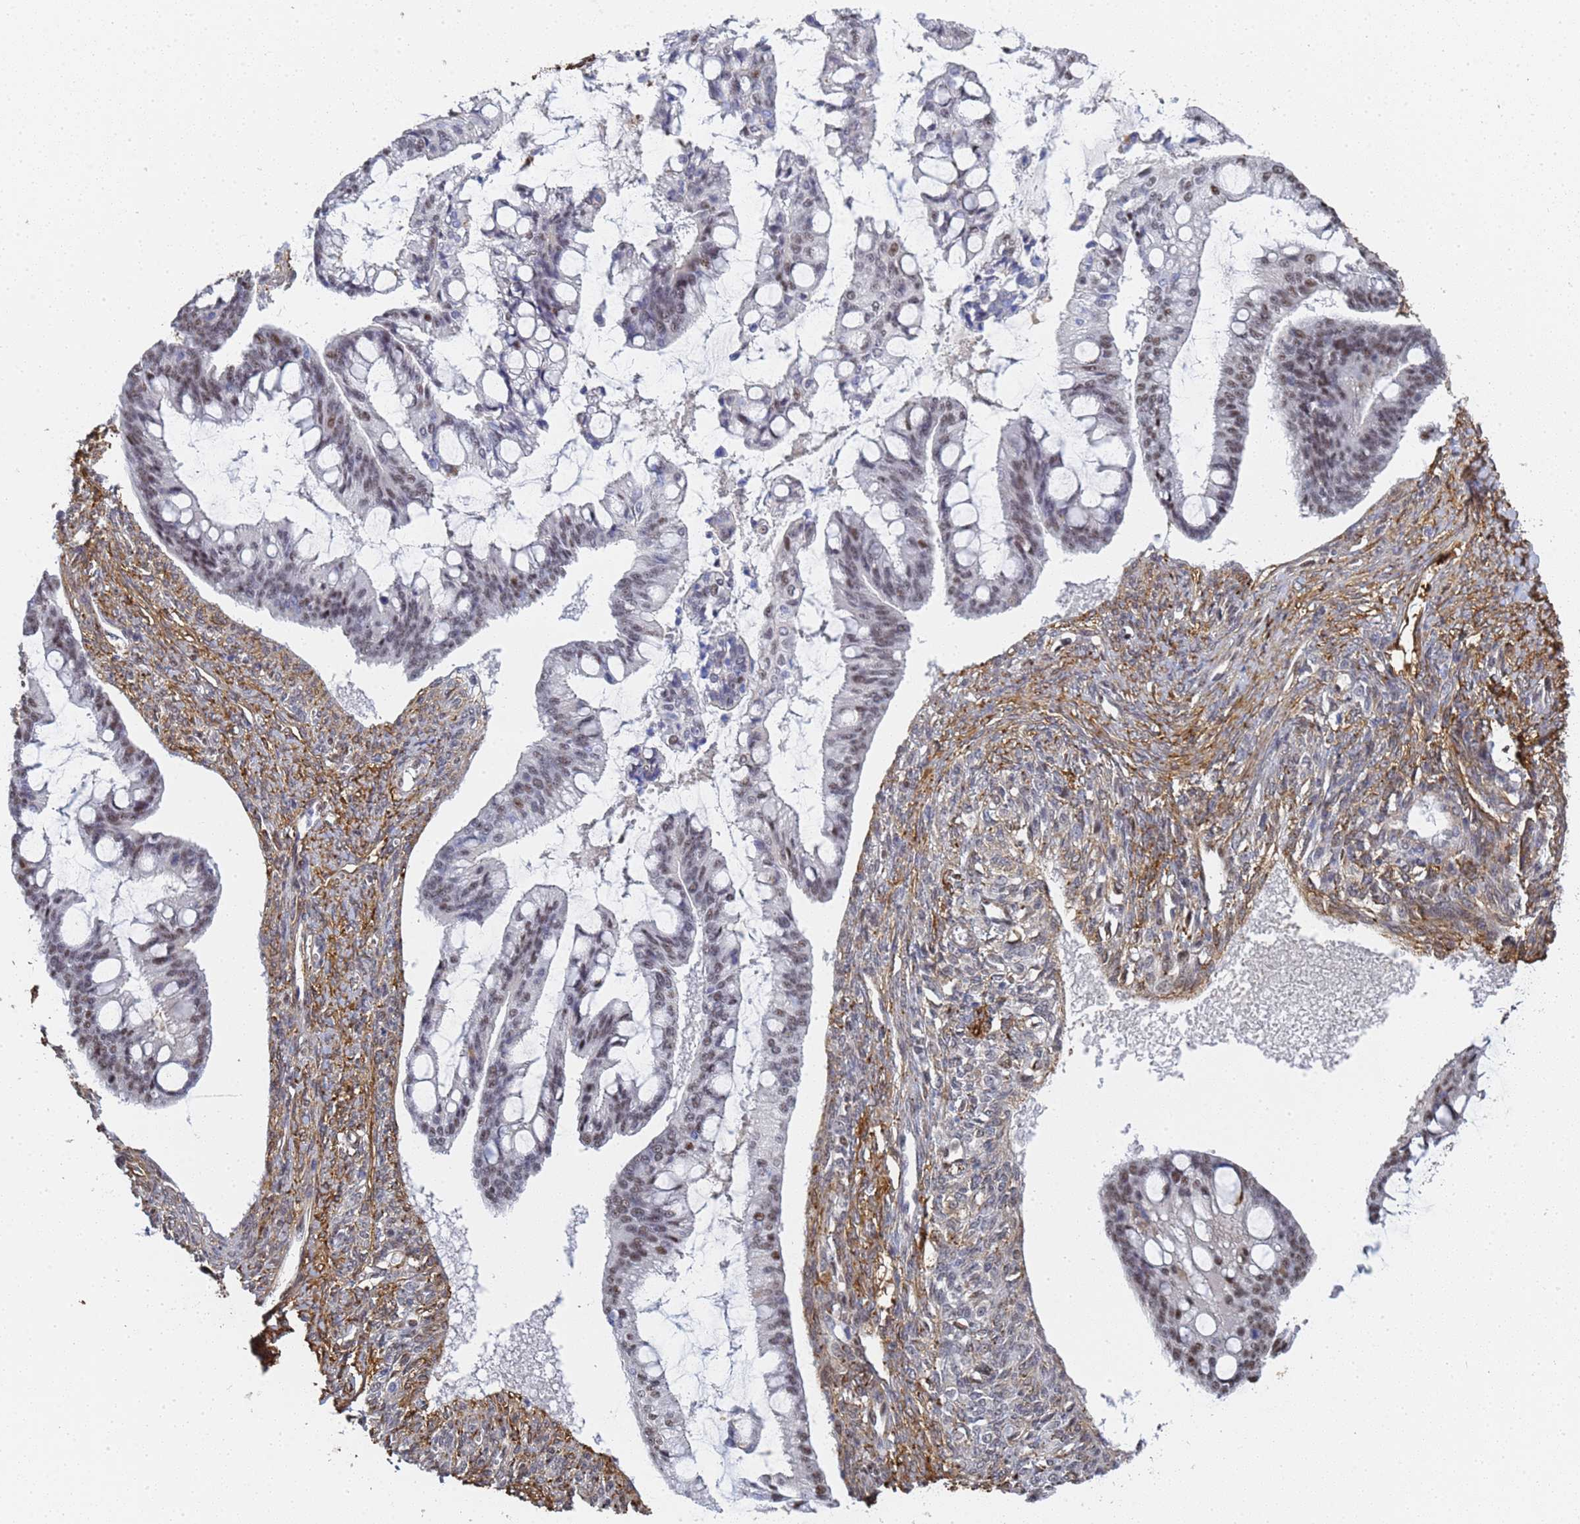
{"staining": {"intensity": "moderate", "quantity": "<25%", "location": "nuclear"}, "tissue": "ovarian cancer", "cell_type": "Tumor cells", "image_type": "cancer", "snomed": [{"axis": "morphology", "description": "Cystadenocarcinoma, mucinous, NOS"}, {"axis": "topography", "description": "Ovary"}], "caption": "Brown immunohistochemical staining in ovarian mucinous cystadenocarcinoma reveals moderate nuclear expression in approximately <25% of tumor cells. The protein of interest is stained brown, and the nuclei are stained in blue (DAB IHC with brightfield microscopy, high magnification).", "gene": "PRRT4", "patient": {"sex": "female", "age": 73}}